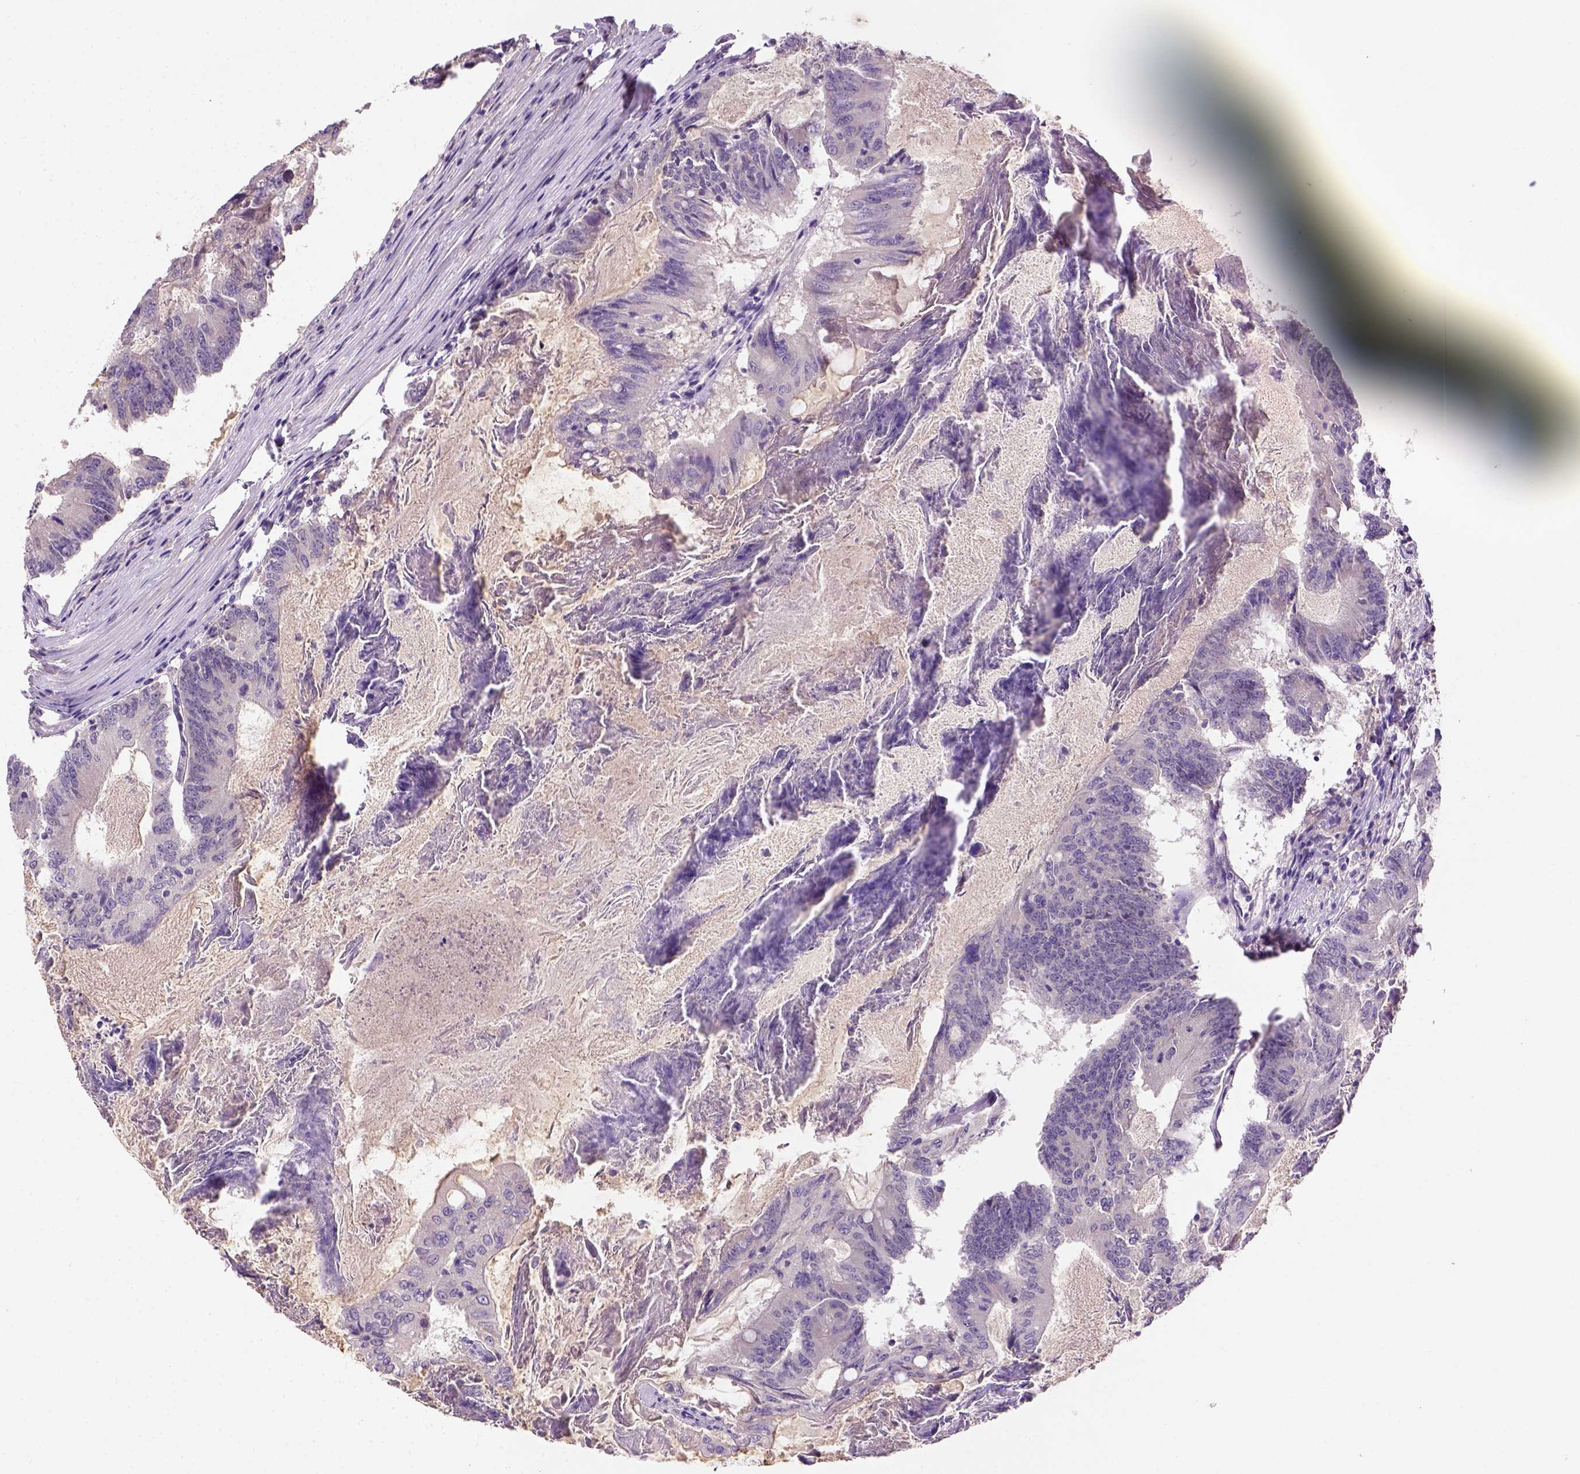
{"staining": {"intensity": "negative", "quantity": "none", "location": "none"}, "tissue": "colorectal cancer", "cell_type": "Tumor cells", "image_type": "cancer", "snomed": [{"axis": "morphology", "description": "Adenocarcinoma, NOS"}, {"axis": "topography", "description": "Colon"}], "caption": "Human colorectal adenocarcinoma stained for a protein using immunohistochemistry displays no staining in tumor cells.", "gene": "NLGN2", "patient": {"sex": "female", "age": 70}}